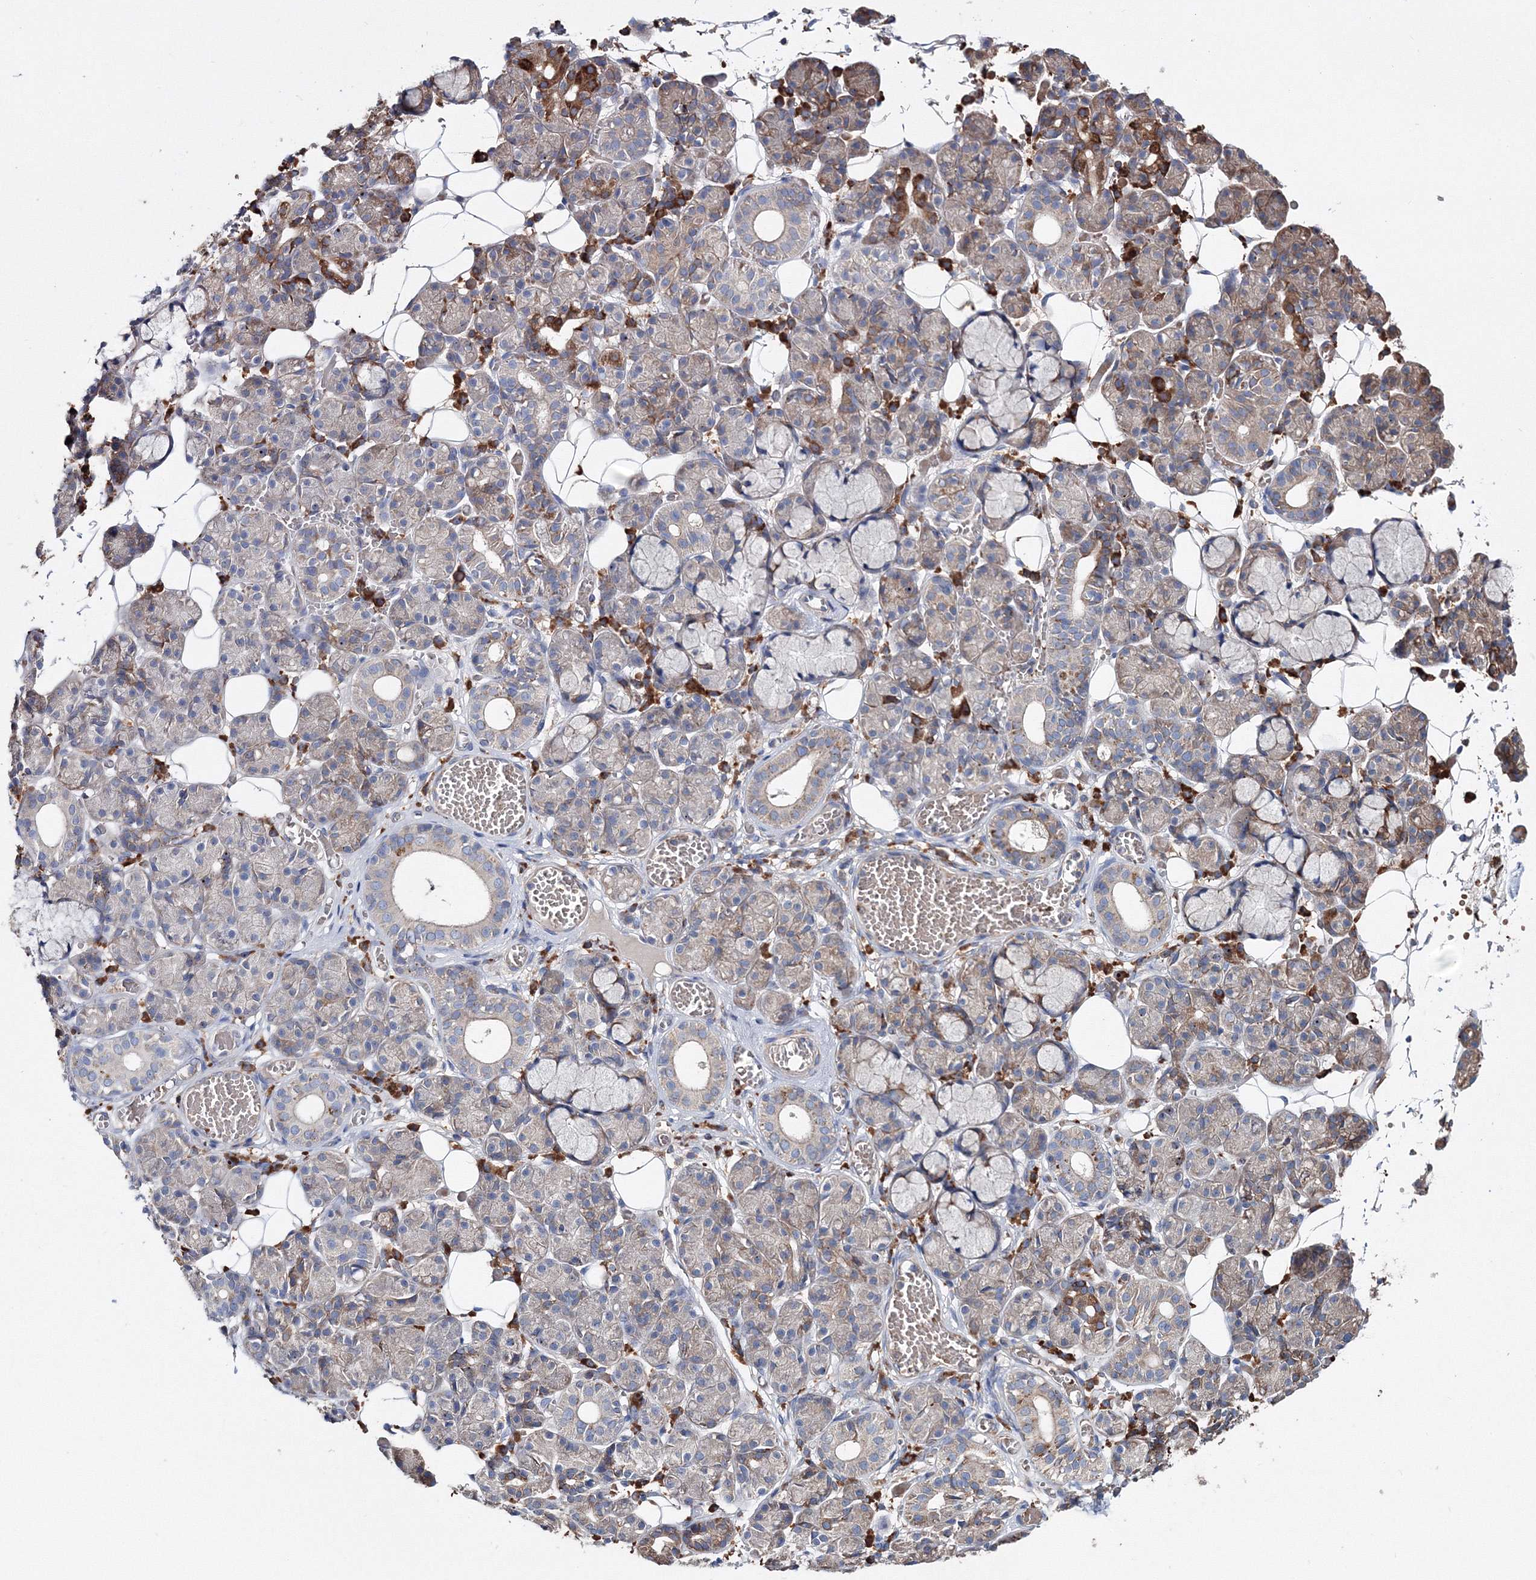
{"staining": {"intensity": "weak", "quantity": "<25%", "location": "cytoplasmic/membranous"}, "tissue": "salivary gland", "cell_type": "Glandular cells", "image_type": "normal", "snomed": [{"axis": "morphology", "description": "Normal tissue, NOS"}, {"axis": "topography", "description": "Salivary gland"}], "caption": "Immunohistochemical staining of benign human salivary gland shows no significant expression in glandular cells. (Immunohistochemistry (ihc), brightfield microscopy, high magnification).", "gene": "VPS8", "patient": {"sex": "male", "age": 63}}